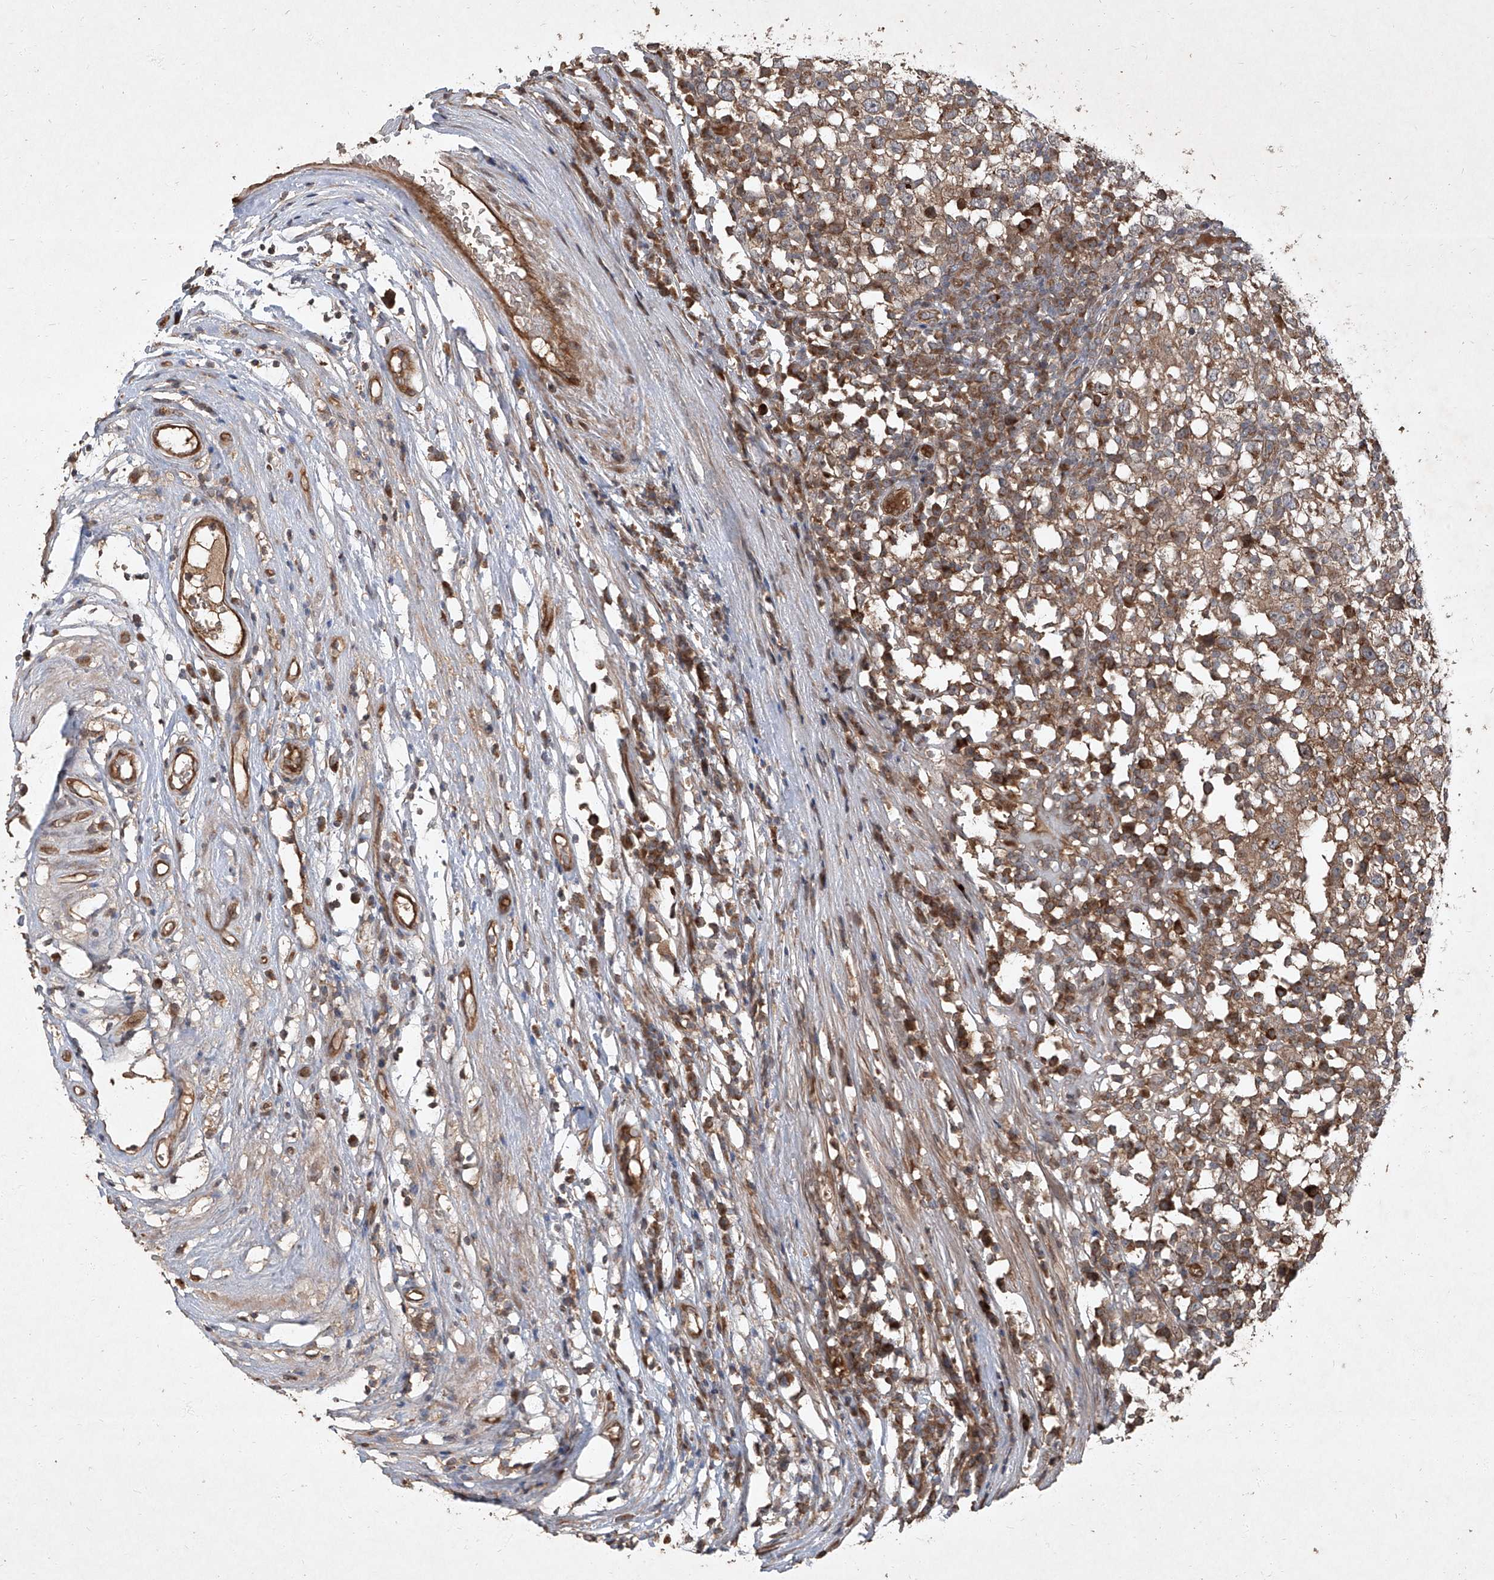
{"staining": {"intensity": "moderate", "quantity": ">75%", "location": "cytoplasmic/membranous"}, "tissue": "testis cancer", "cell_type": "Tumor cells", "image_type": "cancer", "snomed": [{"axis": "morphology", "description": "Seminoma, NOS"}, {"axis": "topography", "description": "Testis"}], "caption": "Protein expression analysis of testis cancer reveals moderate cytoplasmic/membranous positivity in approximately >75% of tumor cells.", "gene": "CCN1", "patient": {"sex": "male", "age": 65}}